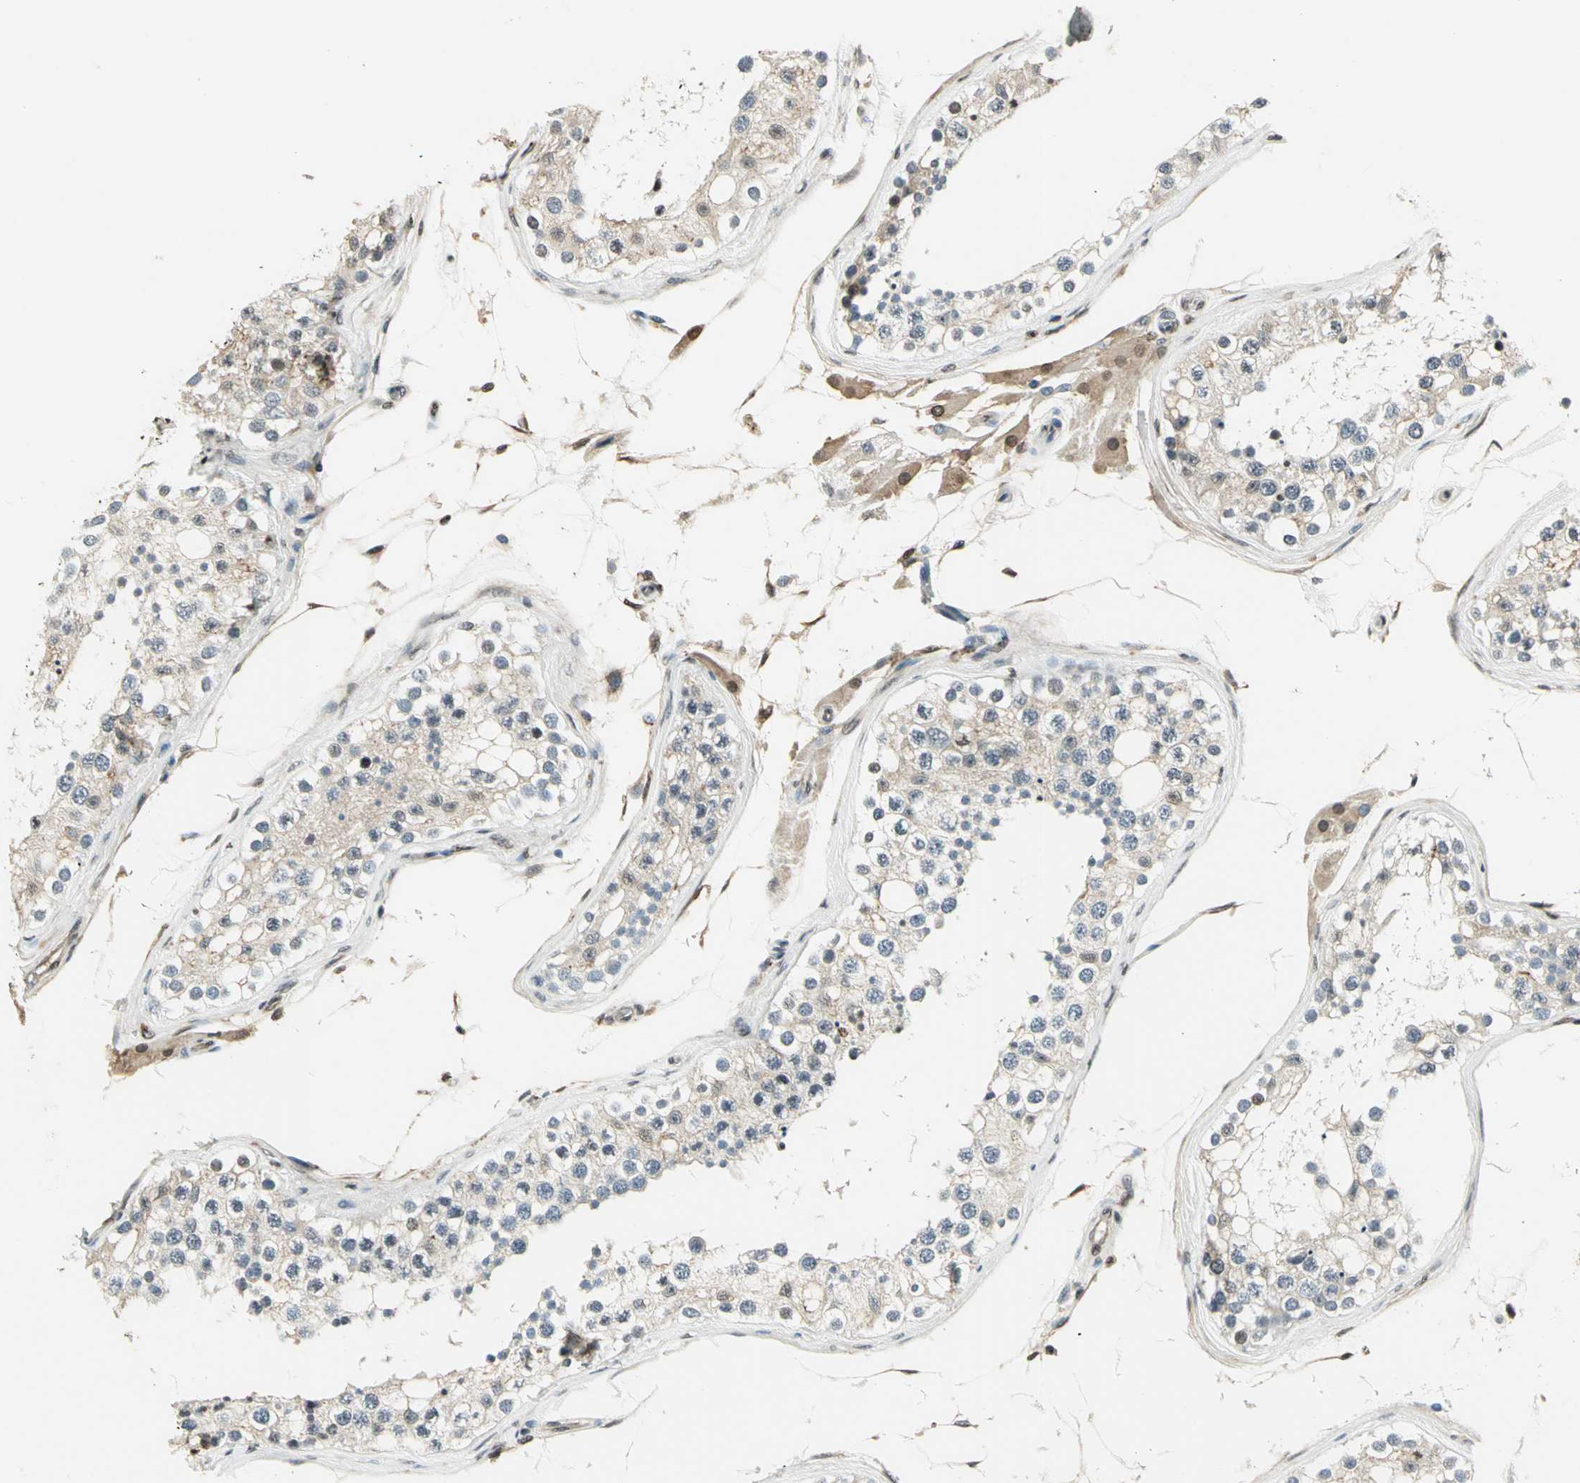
{"staining": {"intensity": "moderate", "quantity": "25%-75%", "location": "cytoplasmic/membranous,nuclear"}, "tissue": "testis", "cell_type": "Cells in seminiferous ducts", "image_type": "normal", "snomed": [{"axis": "morphology", "description": "Normal tissue, NOS"}, {"axis": "topography", "description": "Testis"}], "caption": "Protein staining shows moderate cytoplasmic/membranous,nuclear staining in approximately 25%-75% of cells in seminiferous ducts in normal testis.", "gene": "LGALS3", "patient": {"sex": "male", "age": 68}}